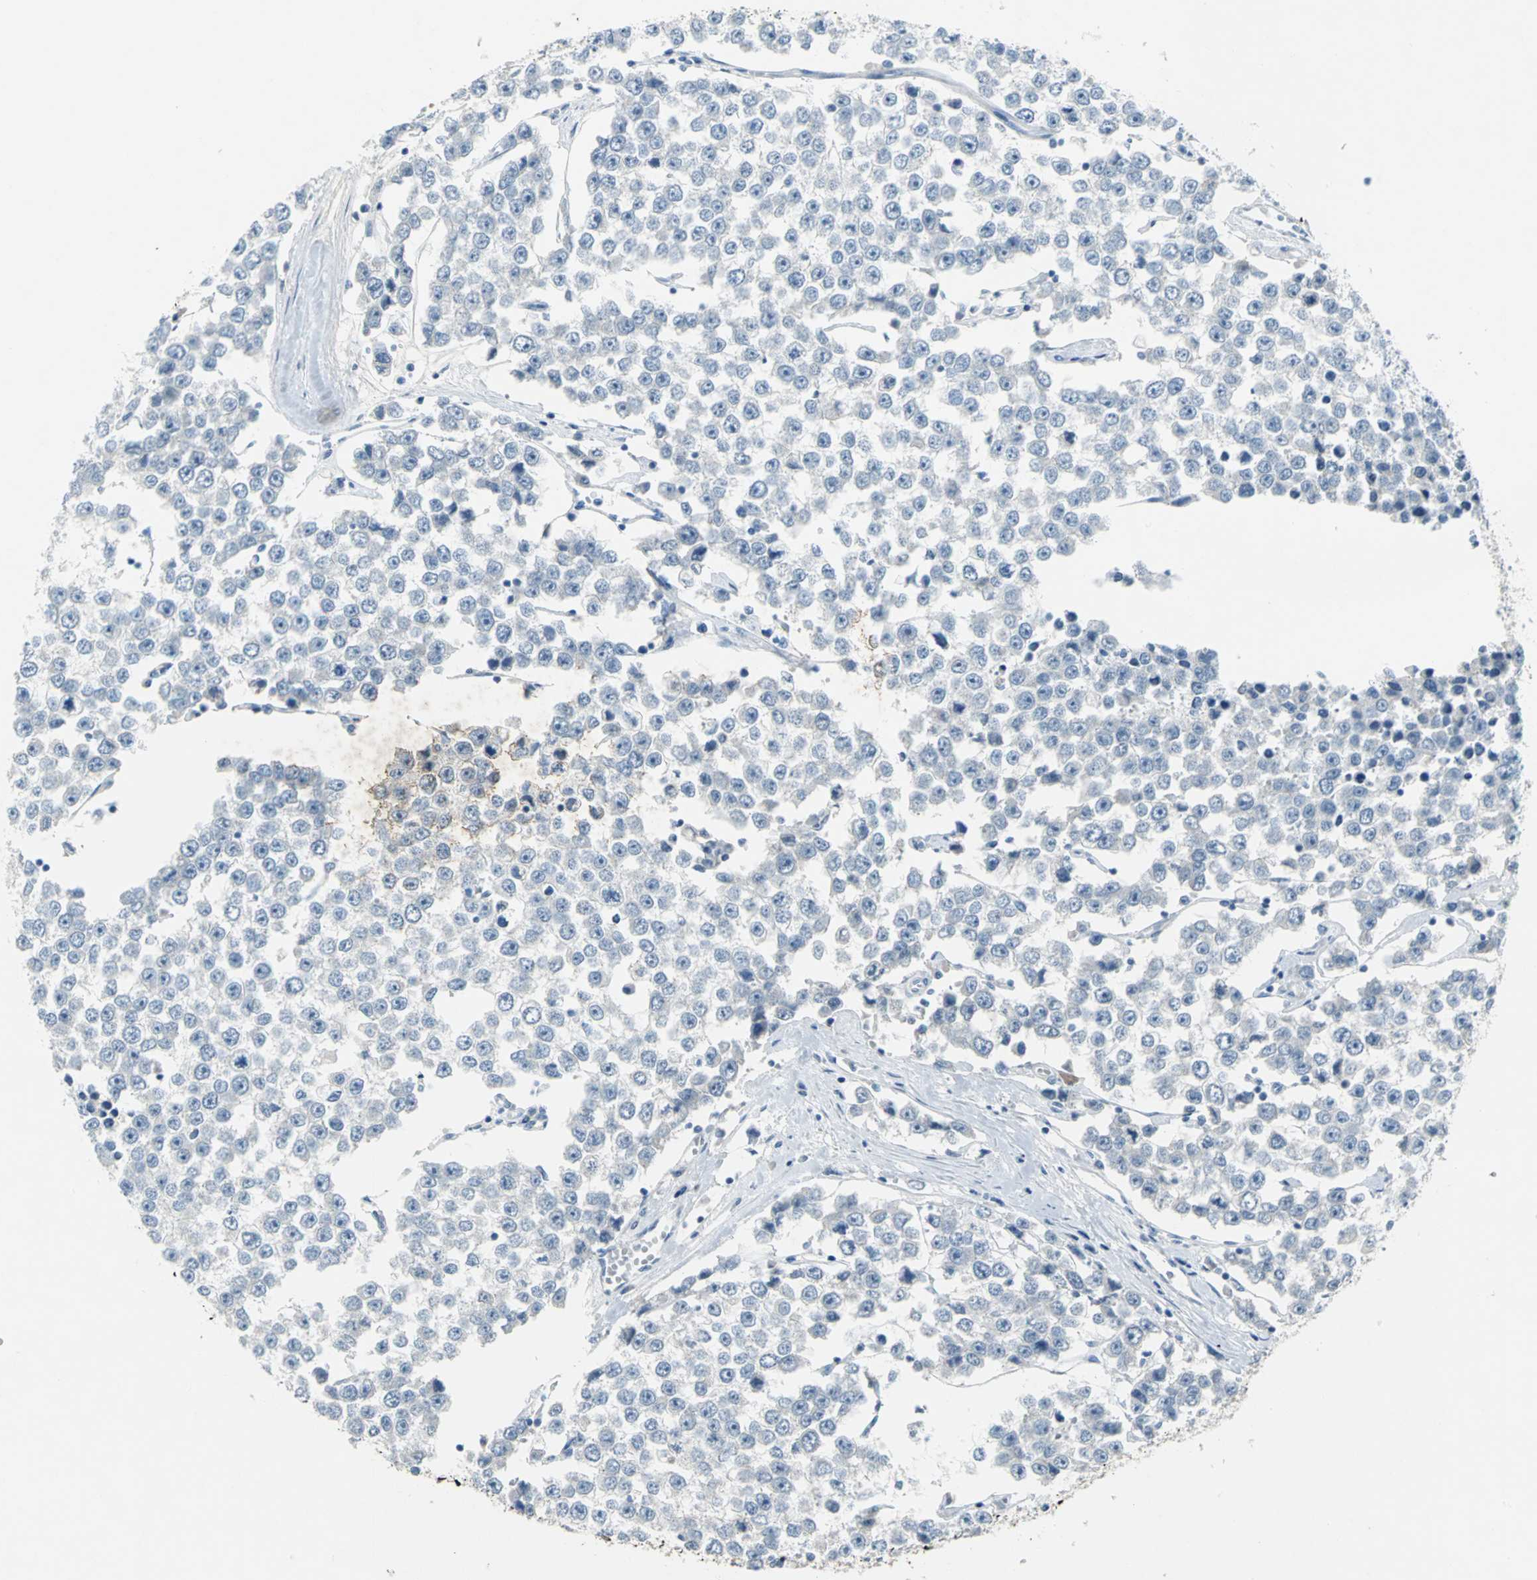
{"staining": {"intensity": "negative", "quantity": "none", "location": "none"}, "tissue": "testis cancer", "cell_type": "Tumor cells", "image_type": "cancer", "snomed": [{"axis": "morphology", "description": "Seminoma, NOS"}, {"axis": "morphology", "description": "Carcinoma, Embryonal, NOS"}, {"axis": "topography", "description": "Testis"}], "caption": "High power microscopy image of an immunohistochemistry histopathology image of testis cancer (embryonal carcinoma), revealing no significant expression in tumor cells.", "gene": "PTGDS", "patient": {"sex": "male", "age": 52}}